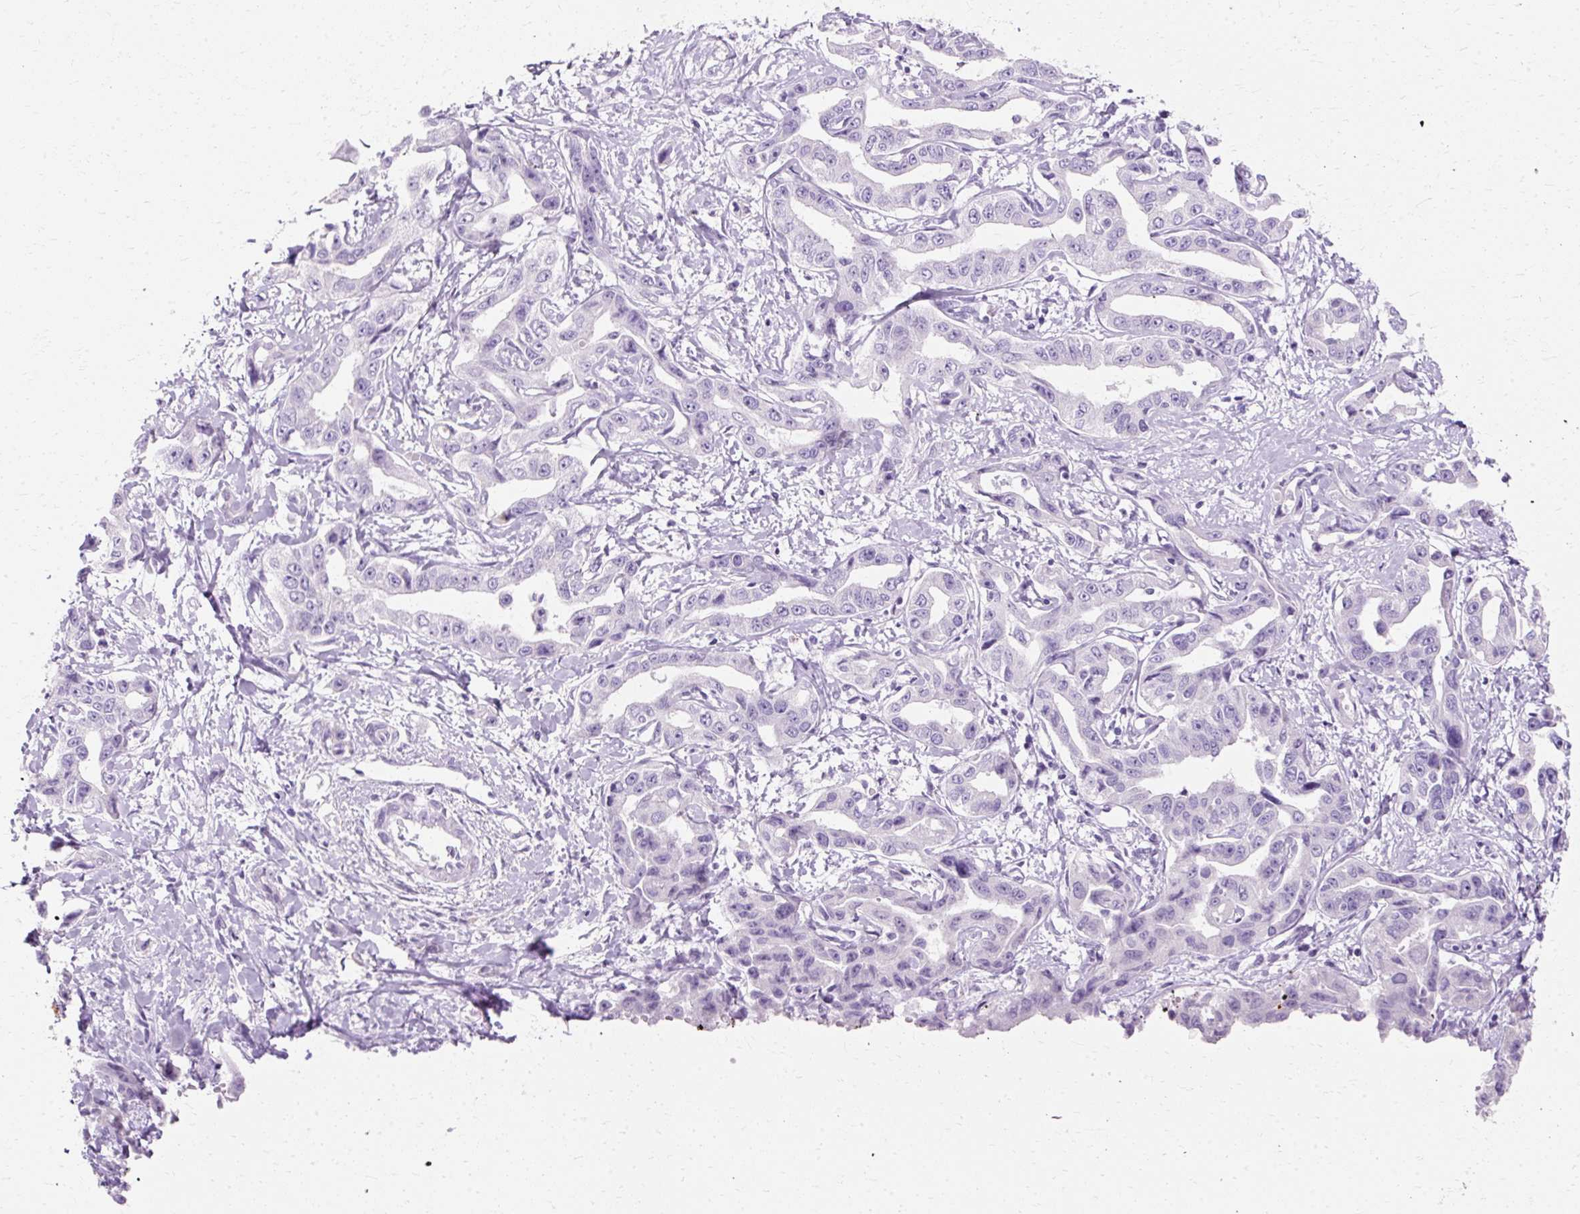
{"staining": {"intensity": "negative", "quantity": "none", "location": "none"}, "tissue": "liver cancer", "cell_type": "Tumor cells", "image_type": "cancer", "snomed": [{"axis": "morphology", "description": "Cholangiocarcinoma"}, {"axis": "topography", "description": "Liver"}], "caption": "IHC micrograph of neoplastic tissue: liver cholangiocarcinoma stained with DAB (3,3'-diaminobenzidine) shows no significant protein expression in tumor cells.", "gene": "DEFA1", "patient": {"sex": "male", "age": 59}}